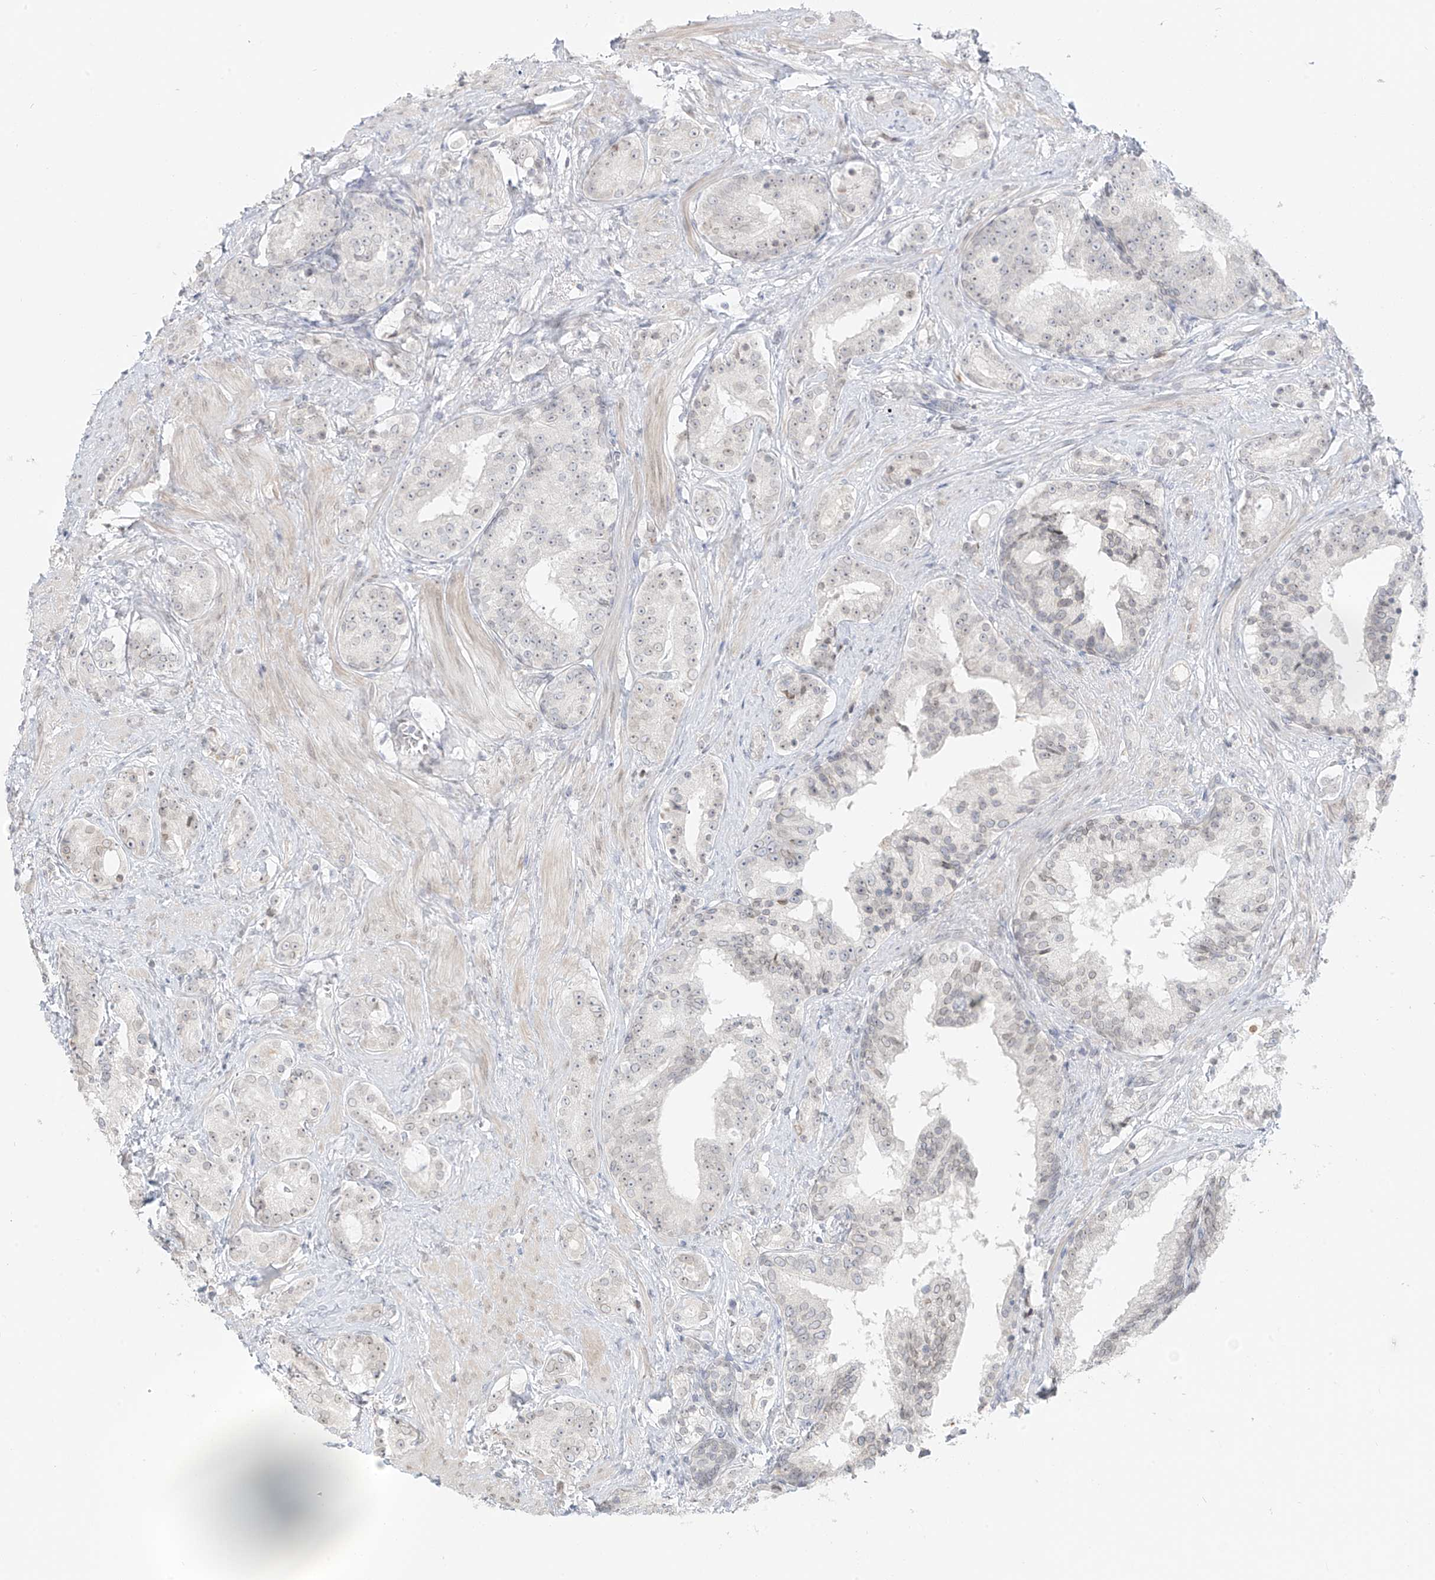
{"staining": {"intensity": "negative", "quantity": "none", "location": "none"}, "tissue": "prostate cancer", "cell_type": "Tumor cells", "image_type": "cancer", "snomed": [{"axis": "morphology", "description": "Adenocarcinoma, High grade"}, {"axis": "topography", "description": "Prostate"}], "caption": "Immunohistochemical staining of prostate cancer shows no significant expression in tumor cells.", "gene": "OSBPL7", "patient": {"sex": "male", "age": 58}}